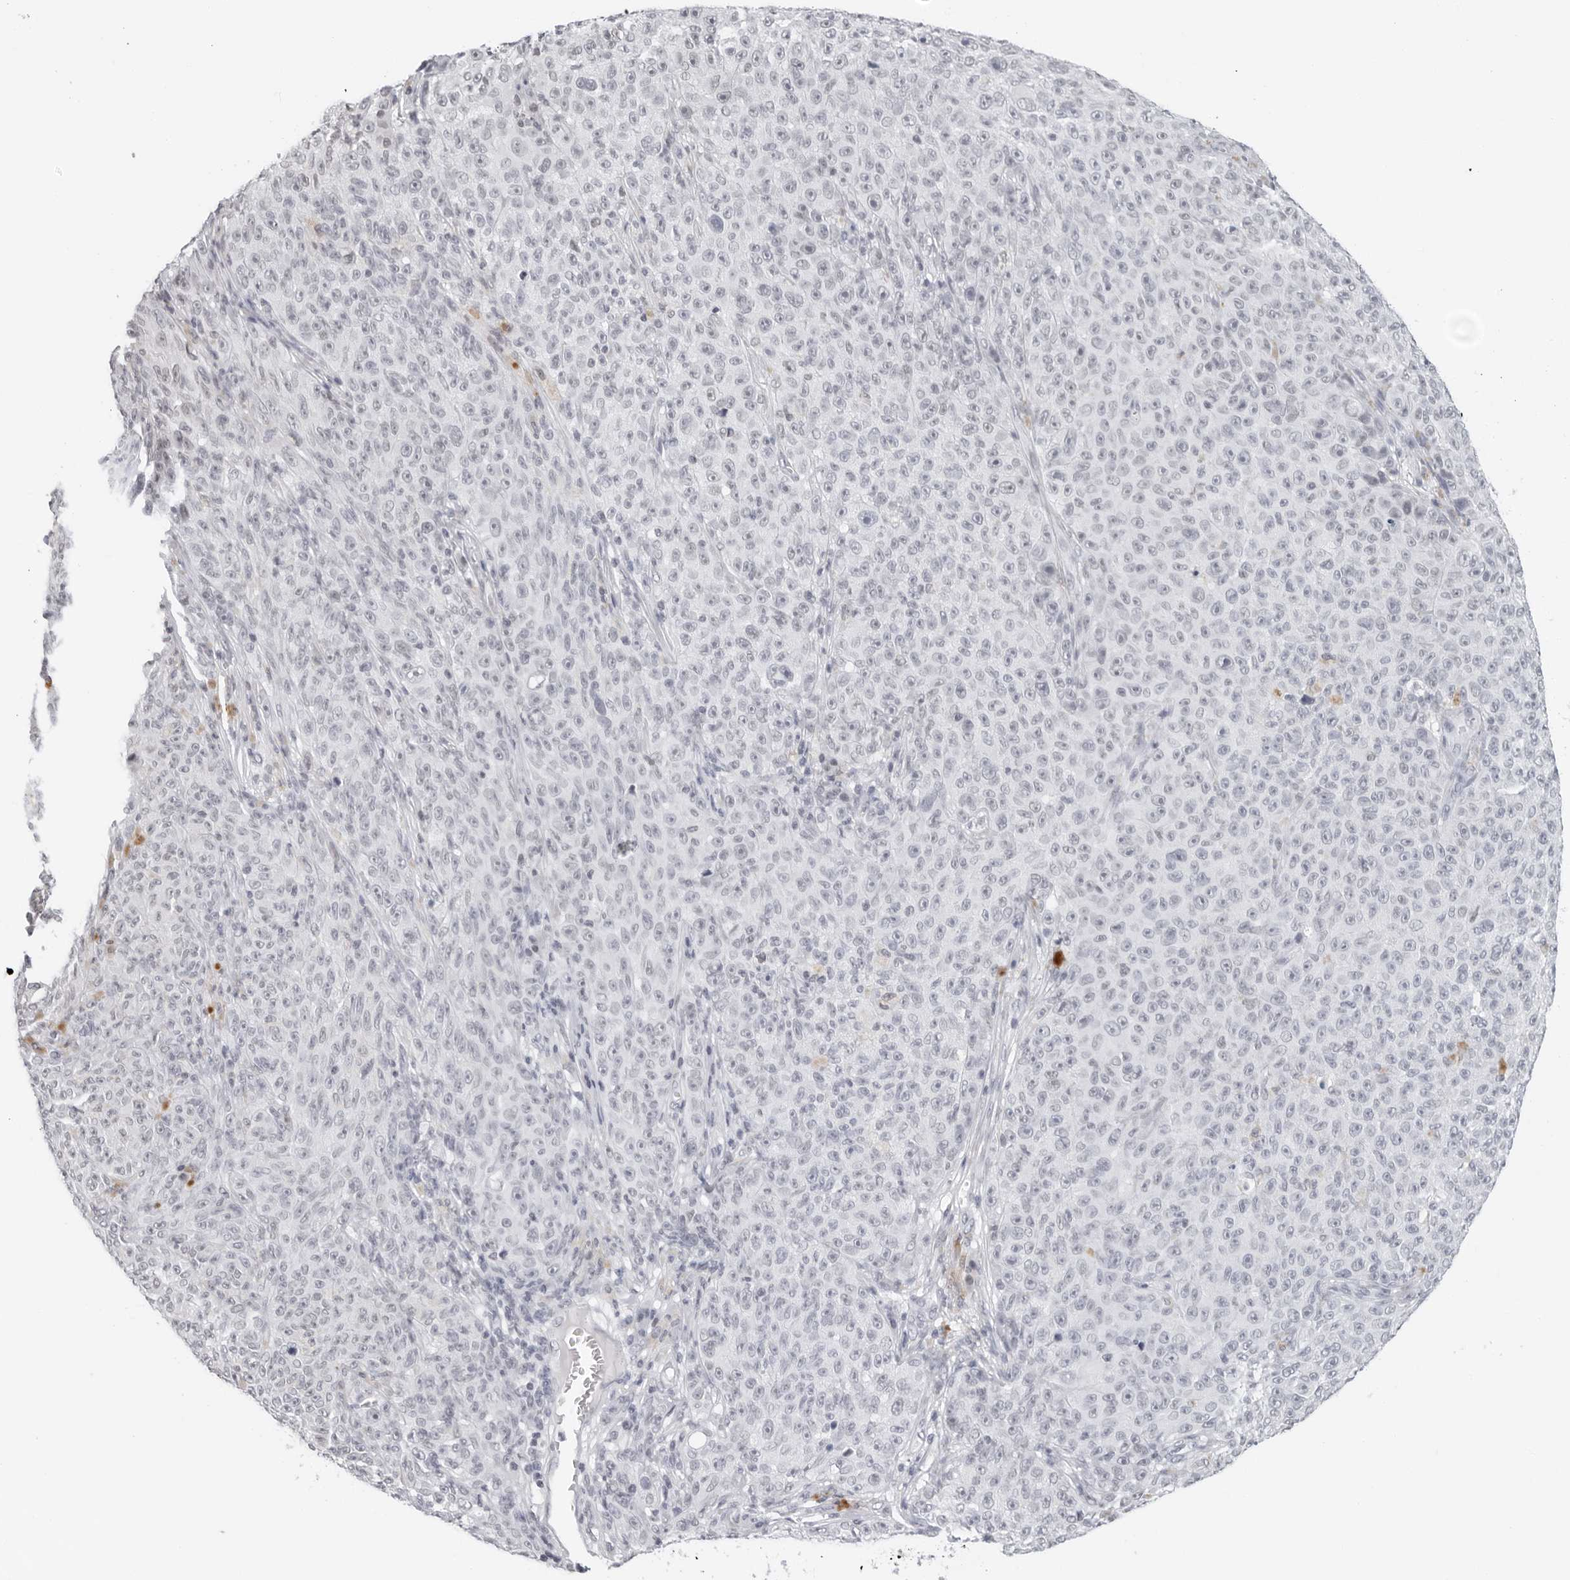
{"staining": {"intensity": "negative", "quantity": "none", "location": "none"}, "tissue": "melanoma", "cell_type": "Tumor cells", "image_type": "cancer", "snomed": [{"axis": "morphology", "description": "Malignant melanoma, NOS"}, {"axis": "topography", "description": "Skin"}], "caption": "Immunohistochemistry (IHC) of melanoma shows no positivity in tumor cells.", "gene": "FLG2", "patient": {"sex": "female", "age": 82}}